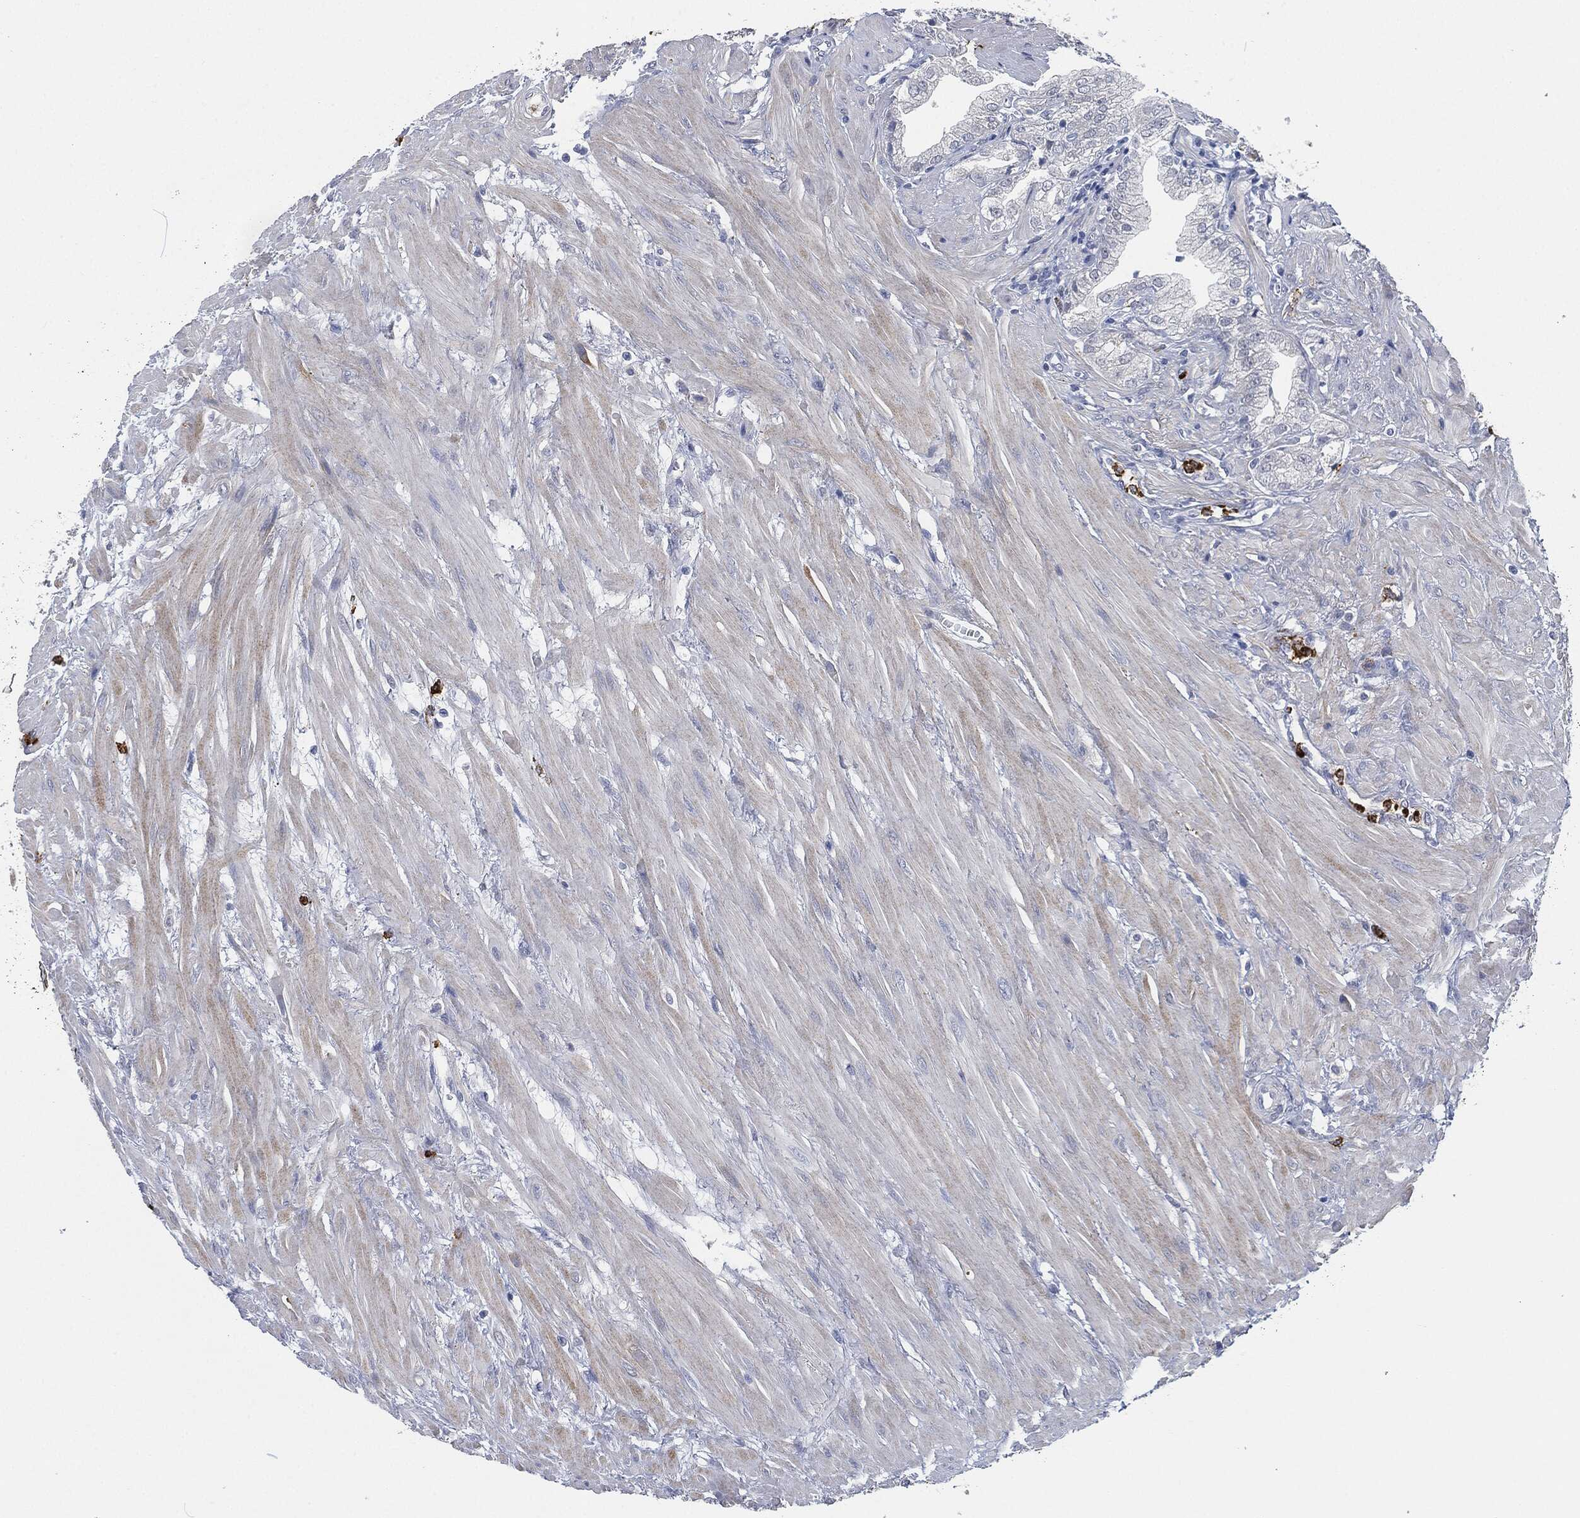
{"staining": {"intensity": "negative", "quantity": "none", "location": "none"}, "tissue": "prostate cancer", "cell_type": "Tumor cells", "image_type": "cancer", "snomed": [{"axis": "morphology", "description": "Adenocarcinoma, NOS"}, {"axis": "topography", "description": "Prostate and seminal vesicle, NOS"}, {"axis": "topography", "description": "Prostate"}], "caption": "Photomicrograph shows no protein positivity in tumor cells of prostate cancer tissue.", "gene": "MPO", "patient": {"sex": "male", "age": 79}}